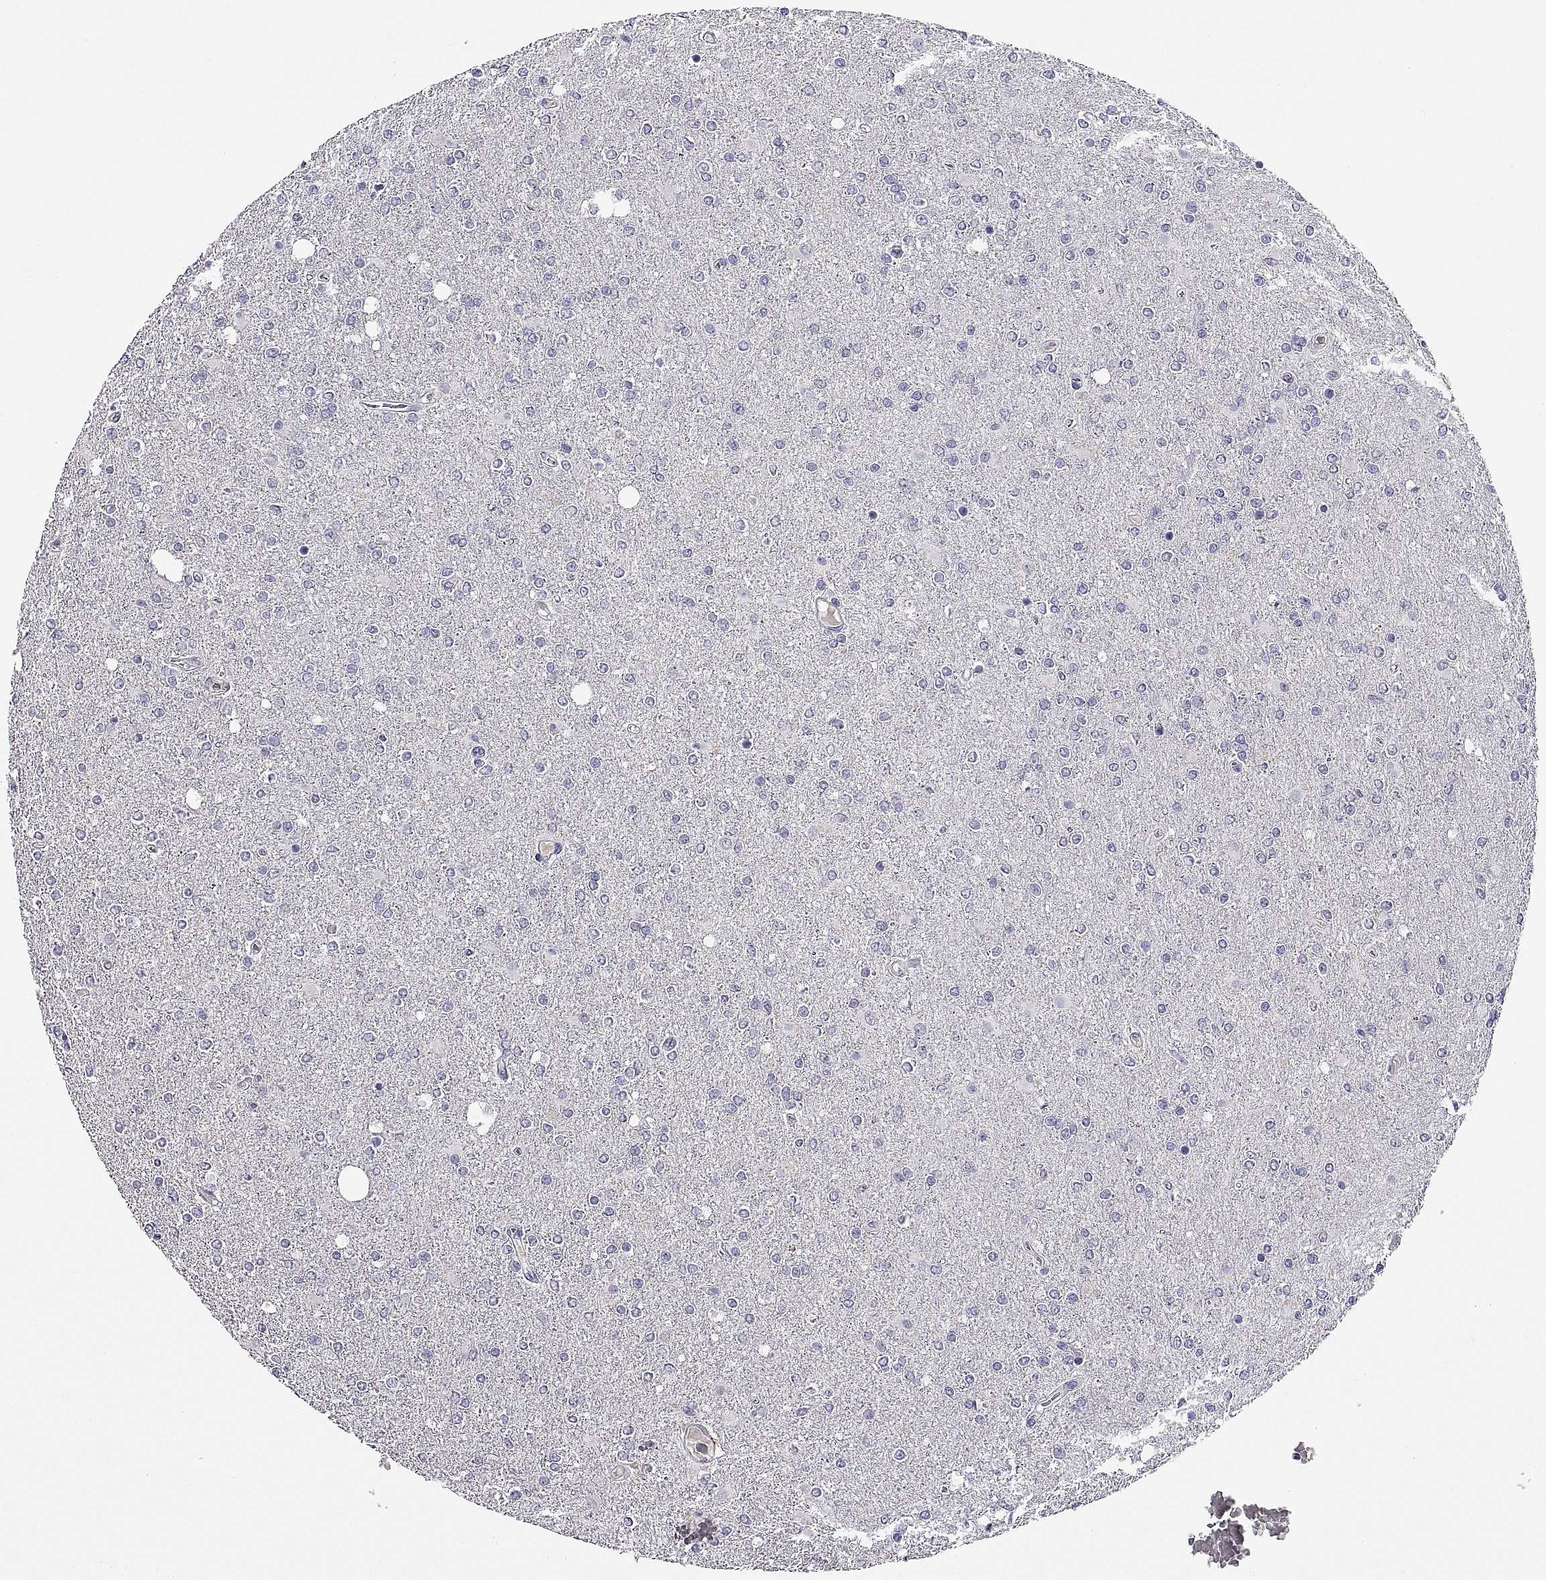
{"staining": {"intensity": "negative", "quantity": "none", "location": "none"}, "tissue": "glioma", "cell_type": "Tumor cells", "image_type": "cancer", "snomed": [{"axis": "morphology", "description": "Glioma, malignant, High grade"}, {"axis": "topography", "description": "Cerebral cortex"}], "caption": "Glioma was stained to show a protein in brown. There is no significant expression in tumor cells.", "gene": "MS4A1", "patient": {"sex": "male", "age": 70}}